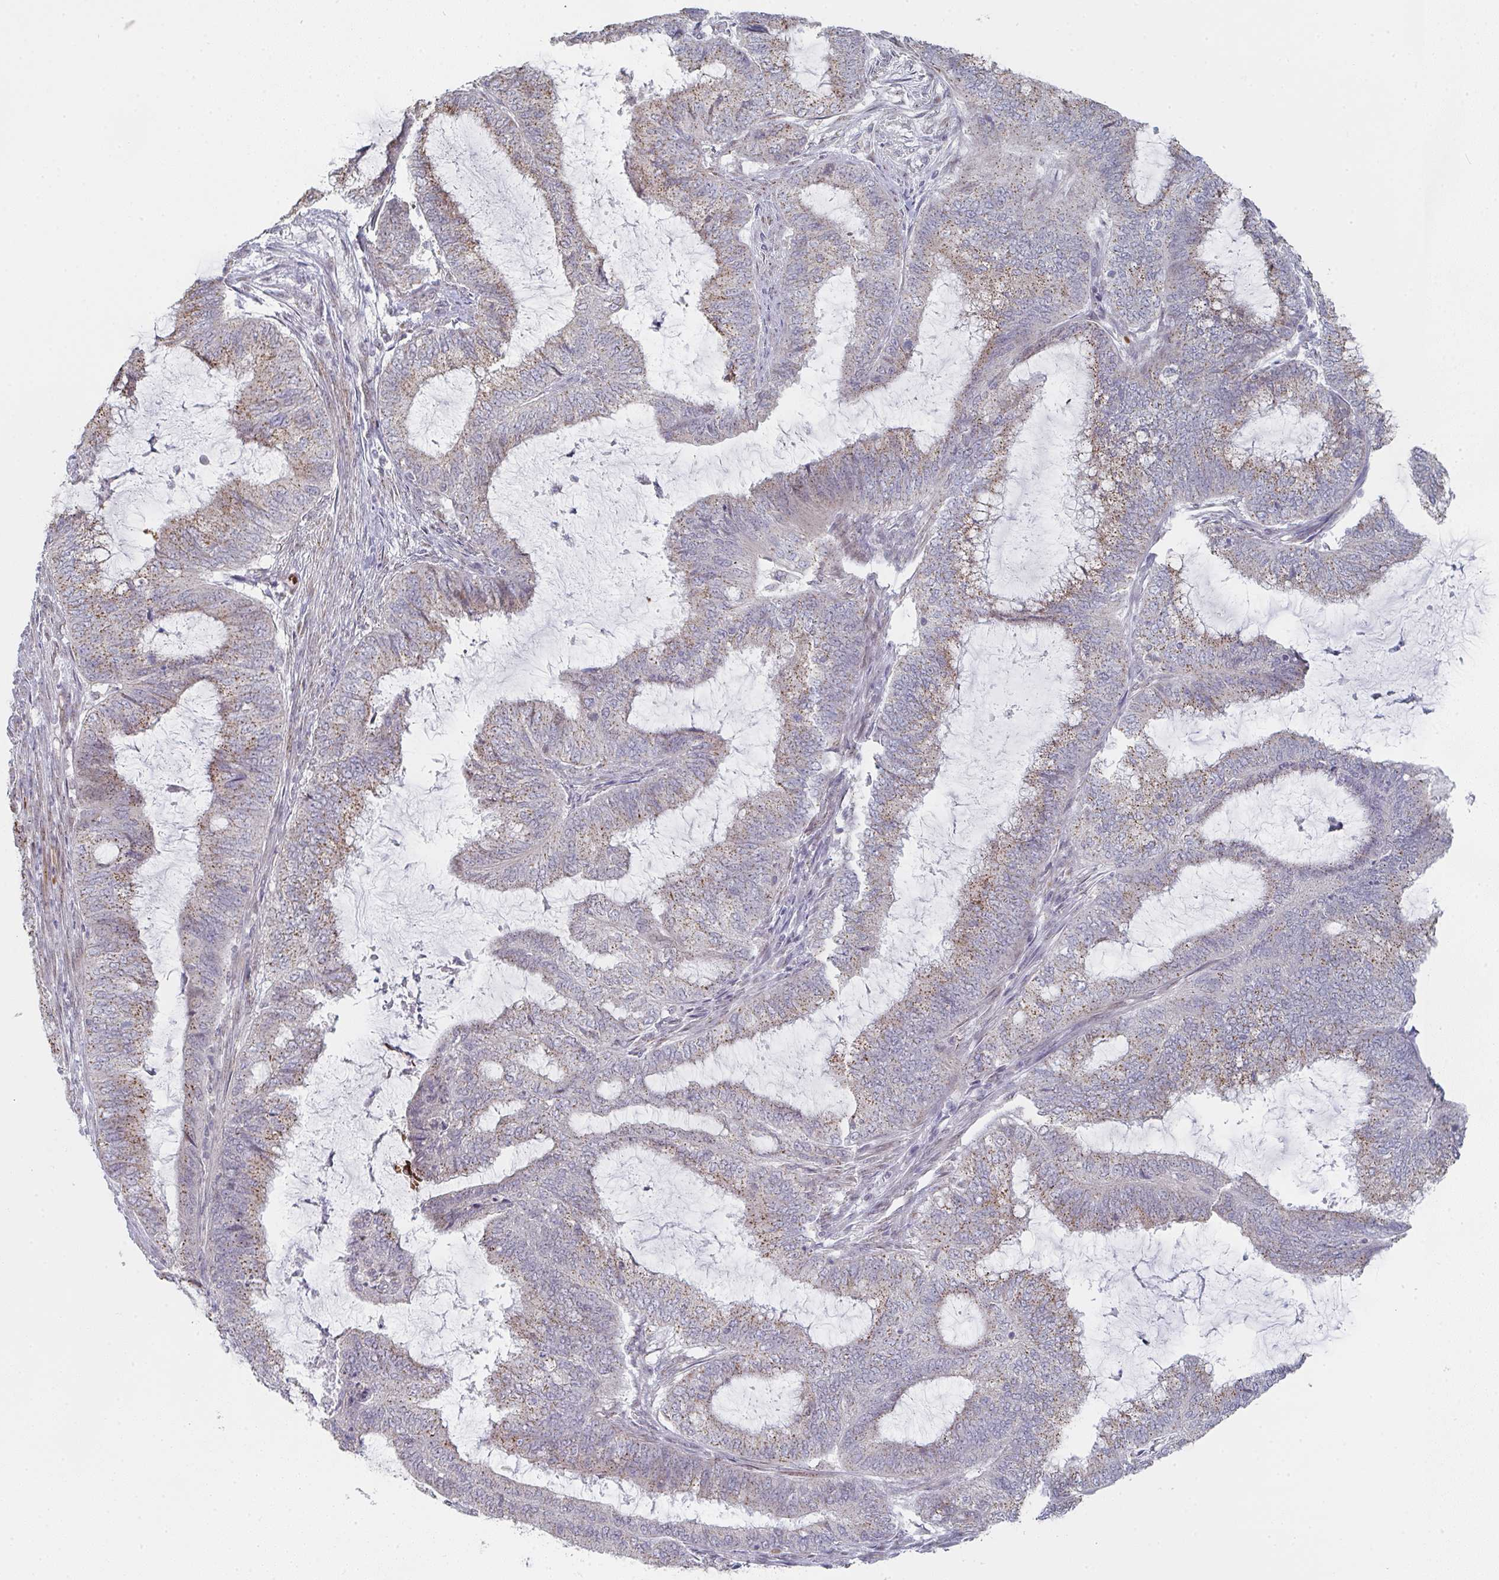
{"staining": {"intensity": "strong", "quantity": "25%-75%", "location": "cytoplasmic/membranous"}, "tissue": "endometrial cancer", "cell_type": "Tumor cells", "image_type": "cancer", "snomed": [{"axis": "morphology", "description": "Adenocarcinoma, NOS"}, {"axis": "topography", "description": "Endometrium"}], "caption": "Immunohistochemistry of endometrial adenocarcinoma reveals high levels of strong cytoplasmic/membranous expression in approximately 25%-75% of tumor cells.", "gene": "ZNF526", "patient": {"sex": "female", "age": 51}}